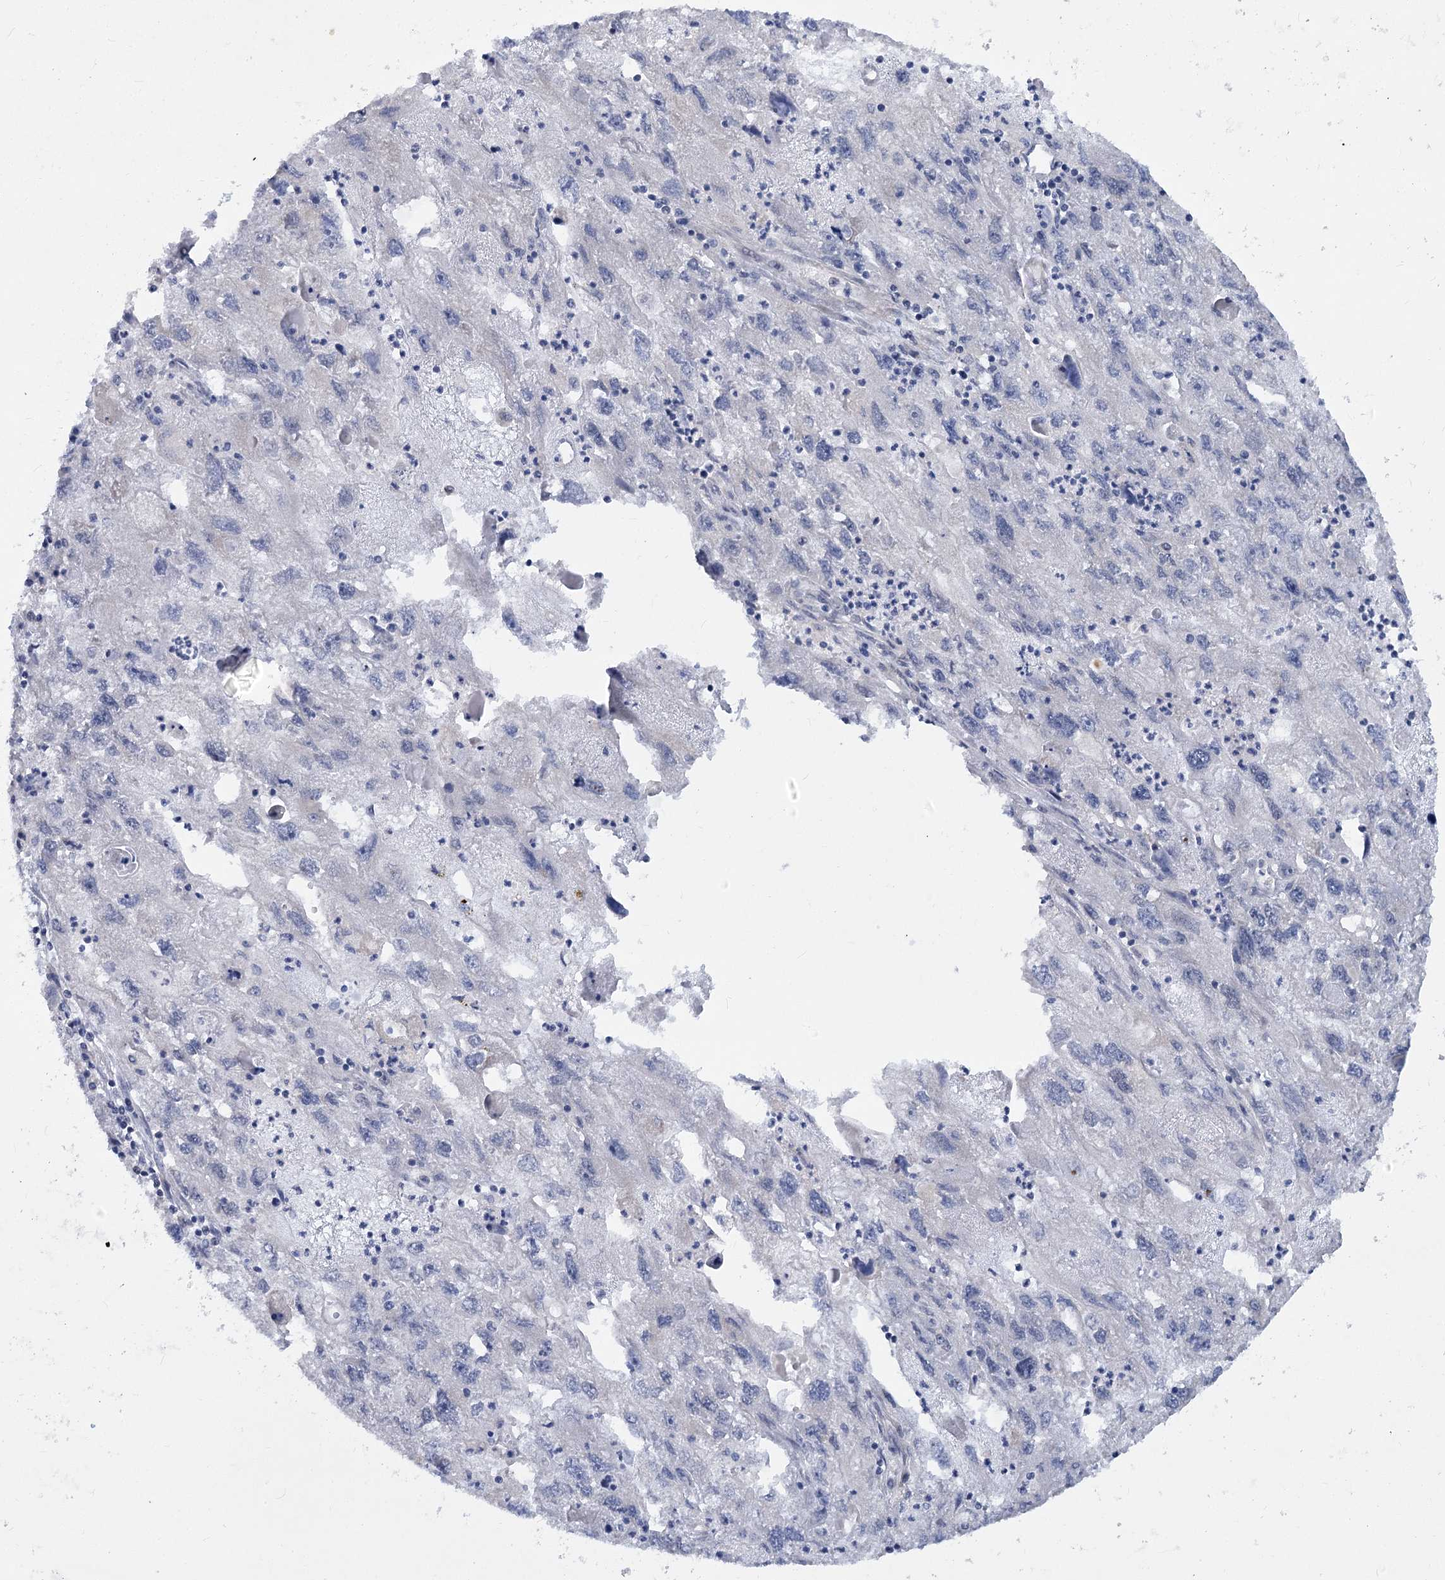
{"staining": {"intensity": "weak", "quantity": "<25%", "location": "nuclear"}, "tissue": "endometrial cancer", "cell_type": "Tumor cells", "image_type": "cancer", "snomed": [{"axis": "morphology", "description": "Adenocarcinoma, NOS"}, {"axis": "topography", "description": "Endometrium"}], "caption": "The immunohistochemistry photomicrograph has no significant expression in tumor cells of endometrial adenocarcinoma tissue.", "gene": "ARSI", "patient": {"sex": "female", "age": 49}}